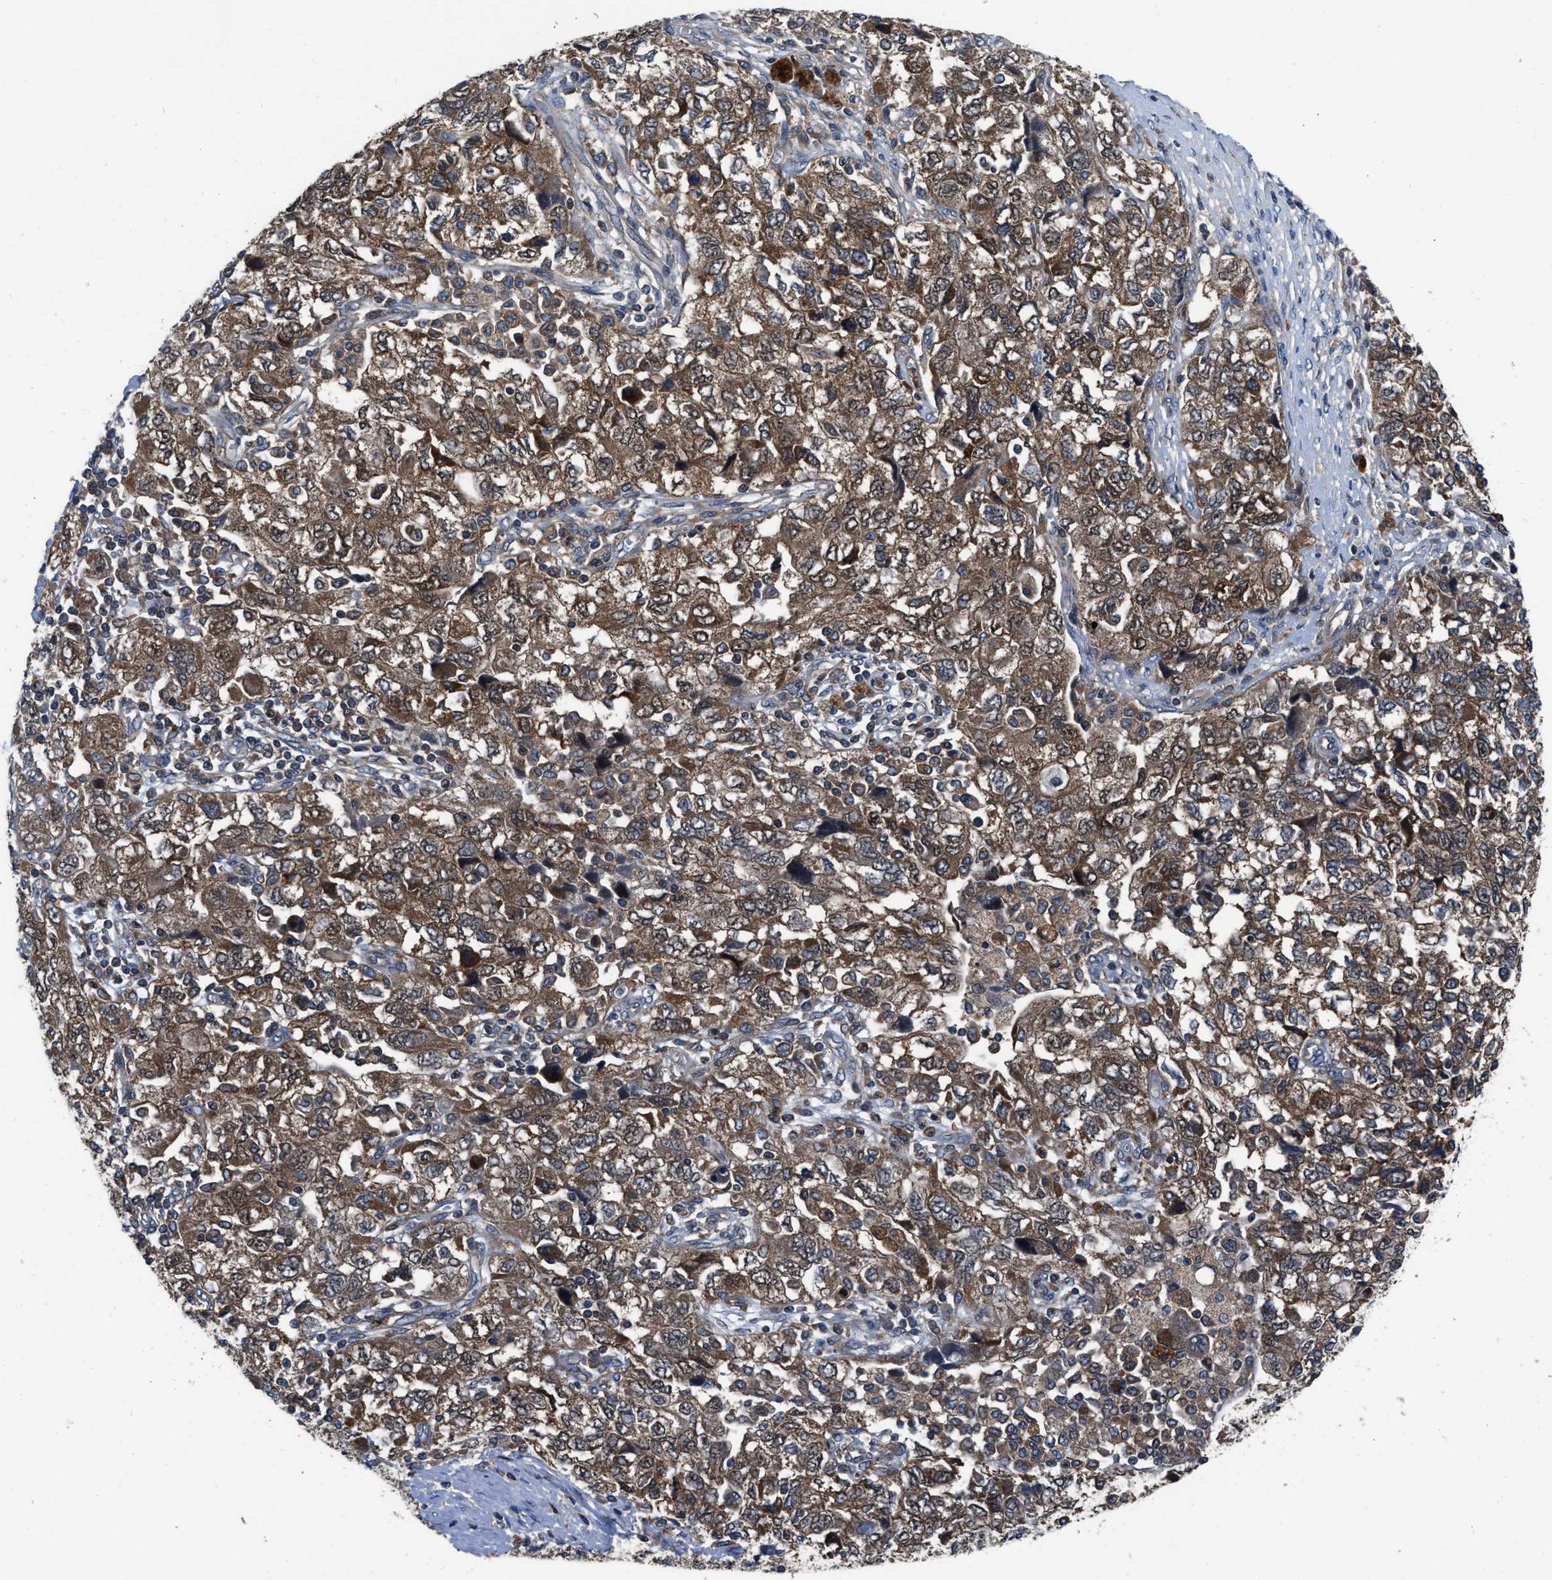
{"staining": {"intensity": "moderate", "quantity": ">75%", "location": "cytoplasmic/membranous"}, "tissue": "ovarian cancer", "cell_type": "Tumor cells", "image_type": "cancer", "snomed": [{"axis": "morphology", "description": "Carcinoma, NOS"}, {"axis": "morphology", "description": "Cystadenocarcinoma, serous, NOS"}, {"axis": "topography", "description": "Ovary"}], "caption": "DAB immunohistochemical staining of human ovarian cancer reveals moderate cytoplasmic/membranous protein positivity in approximately >75% of tumor cells.", "gene": "USP25", "patient": {"sex": "female", "age": 69}}